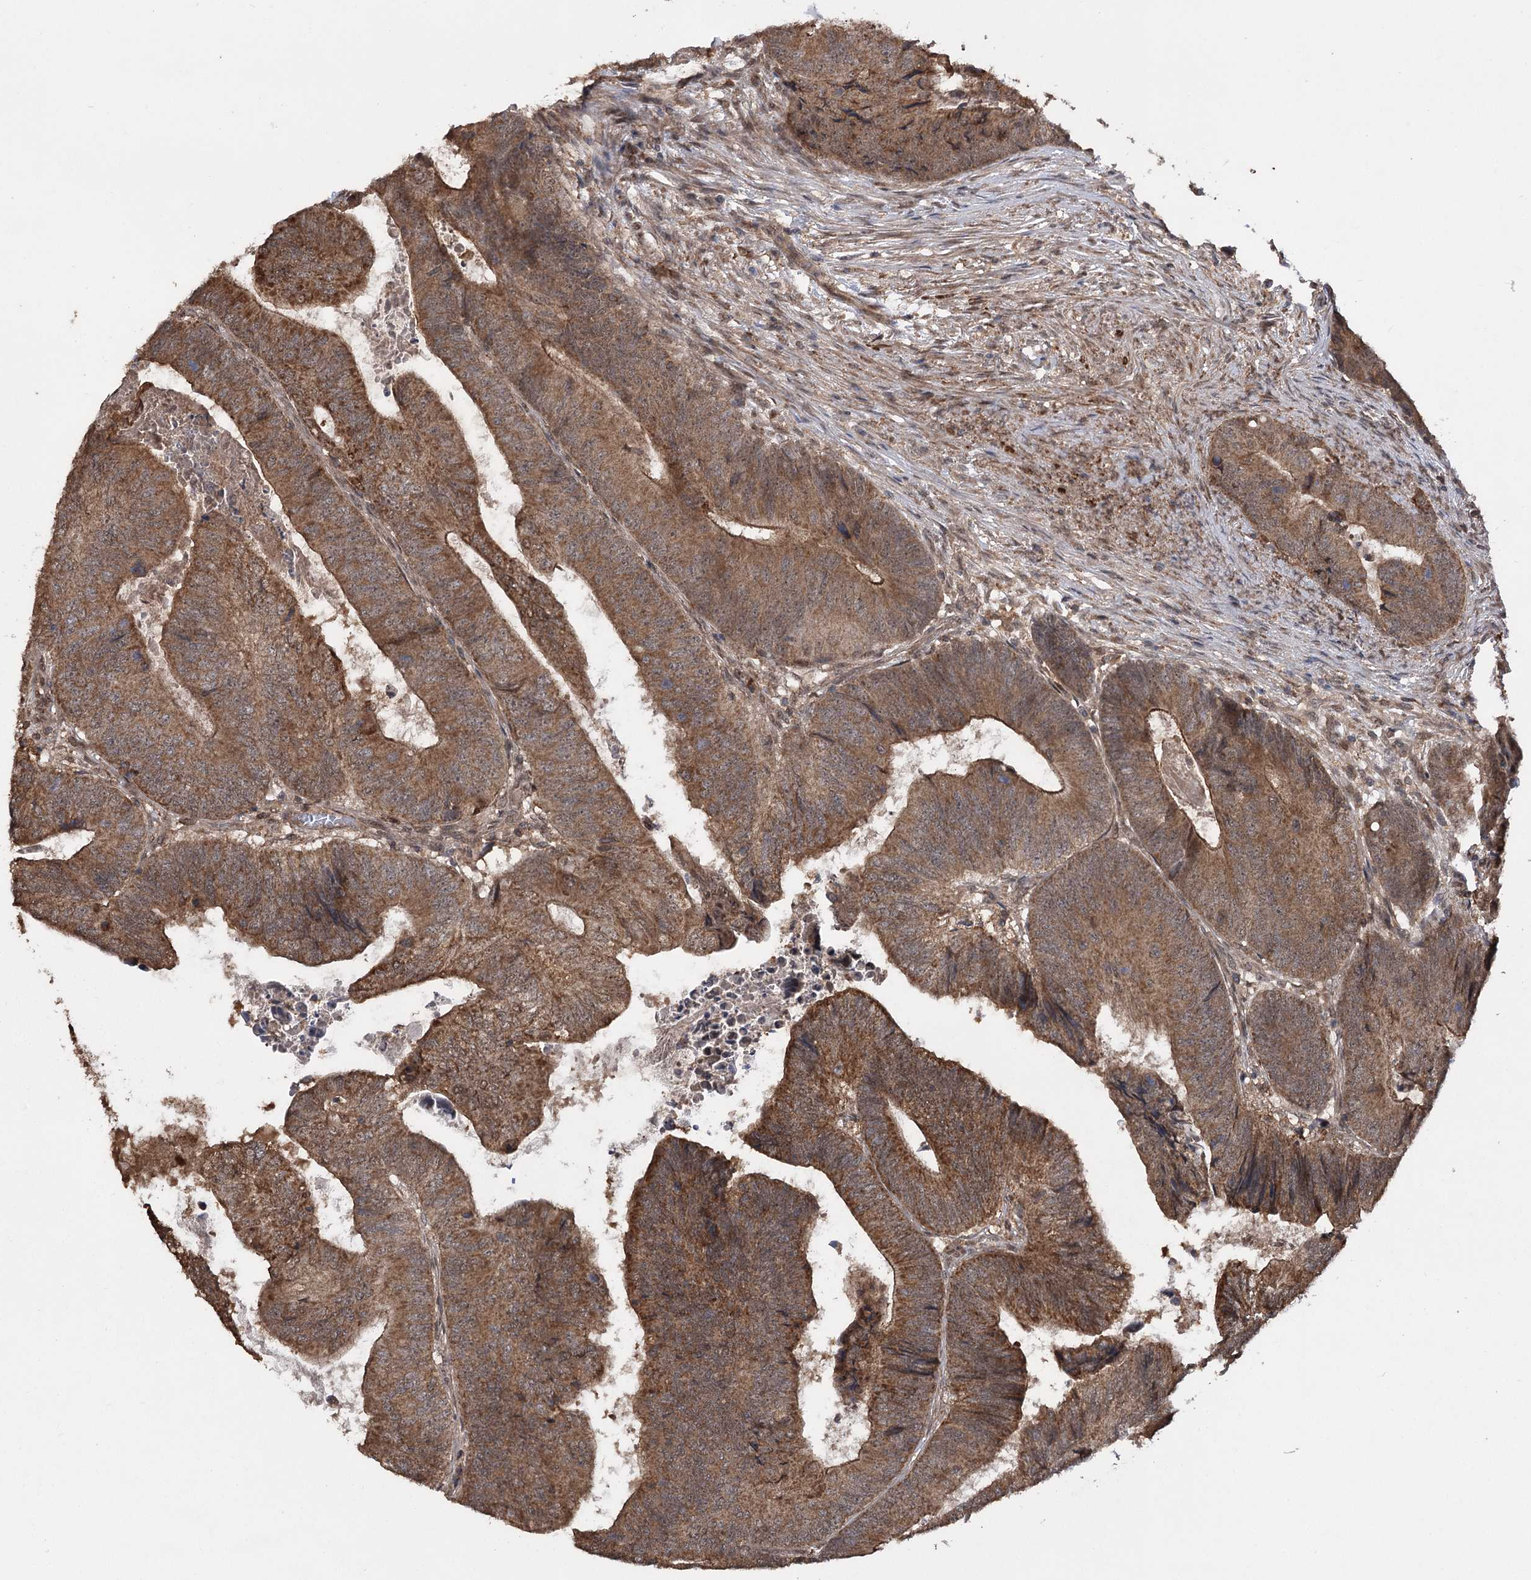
{"staining": {"intensity": "strong", "quantity": ">75%", "location": "cytoplasmic/membranous"}, "tissue": "colorectal cancer", "cell_type": "Tumor cells", "image_type": "cancer", "snomed": [{"axis": "morphology", "description": "Adenocarcinoma, NOS"}, {"axis": "topography", "description": "Colon"}], "caption": "Adenocarcinoma (colorectal) stained with immunohistochemistry (IHC) shows strong cytoplasmic/membranous positivity in approximately >75% of tumor cells. The staining was performed using DAB (3,3'-diaminobenzidine) to visualize the protein expression in brown, while the nuclei were stained in blue with hematoxylin (Magnification: 20x).", "gene": "TENM2", "patient": {"sex": "female", "age": 67}}